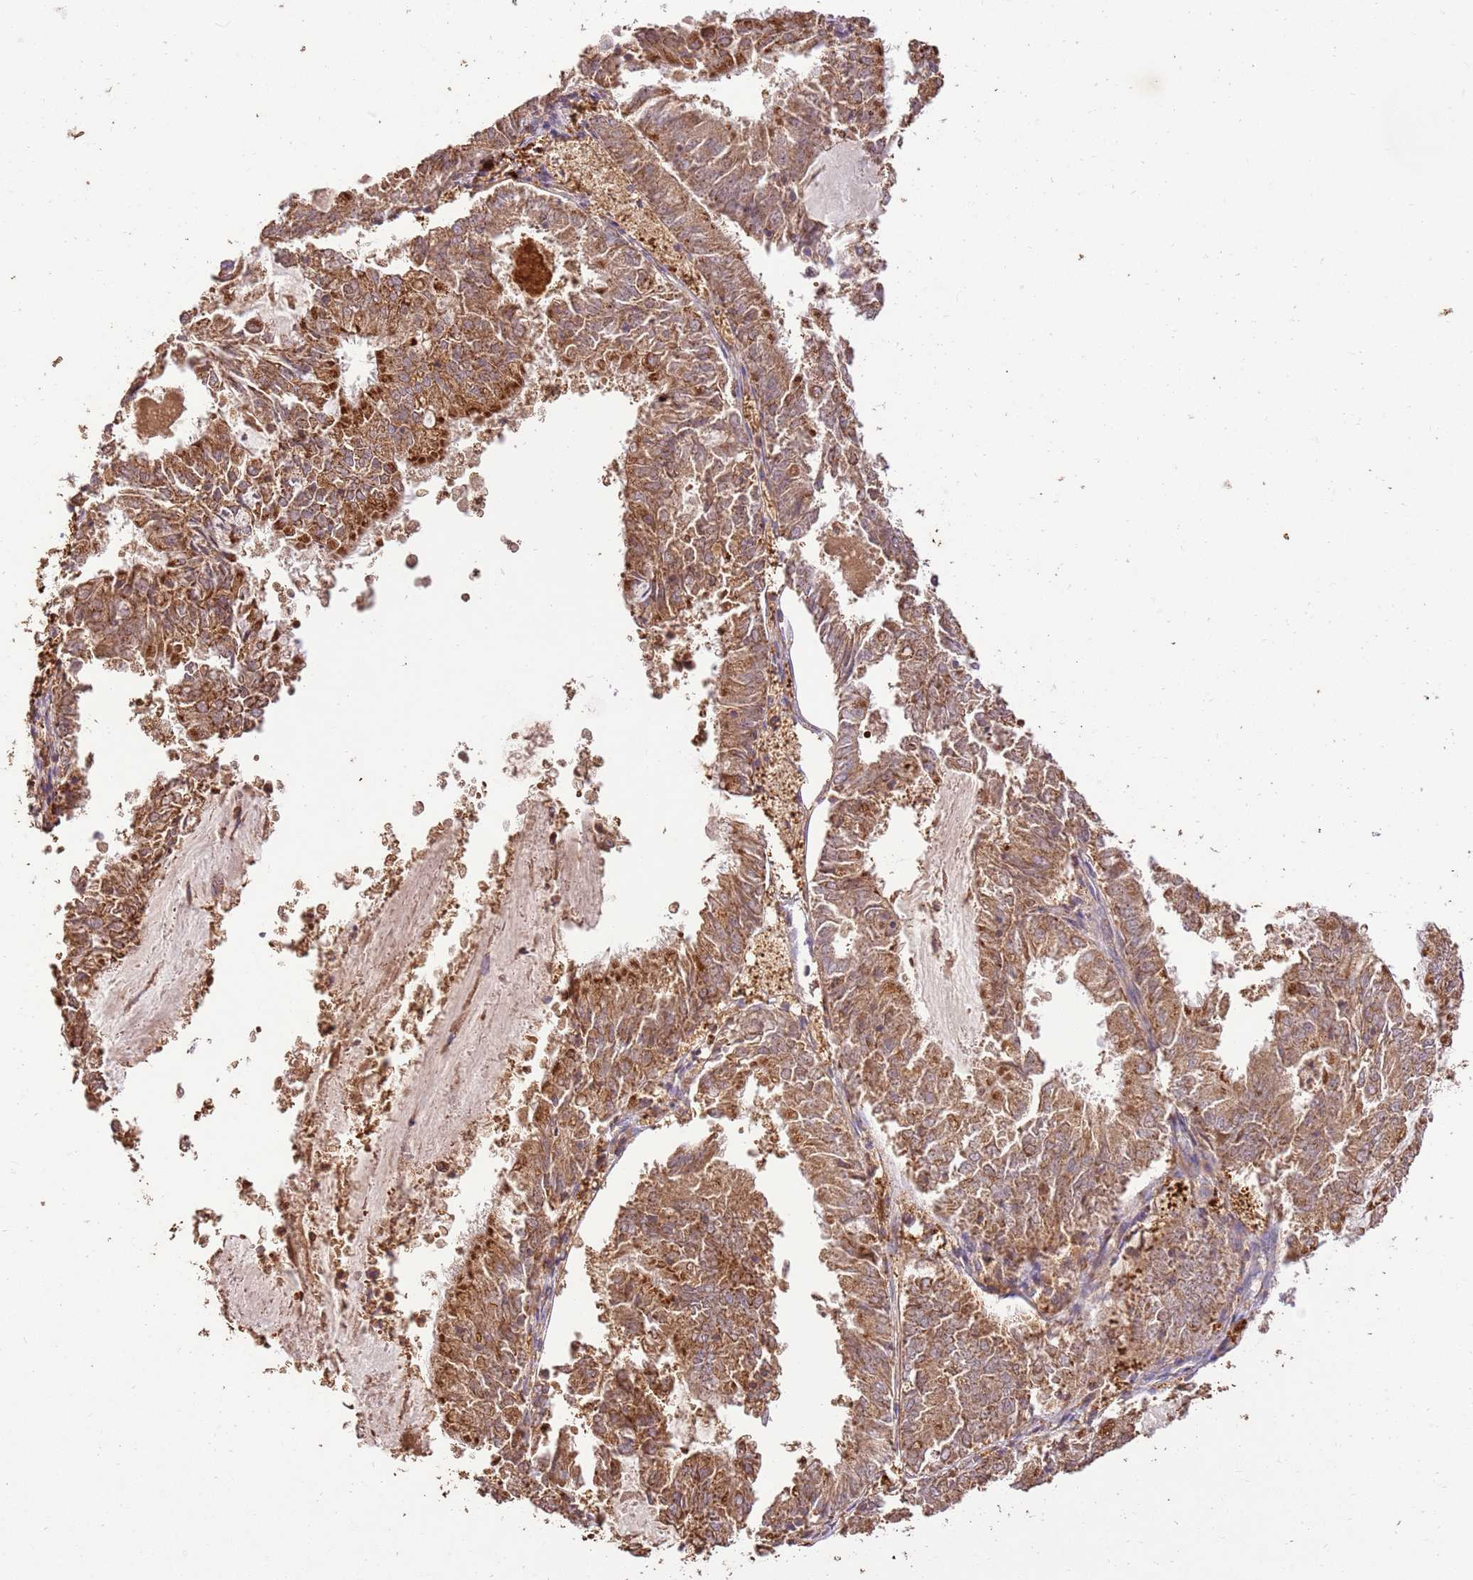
{"staining": {"intensity": "moderate", "quantity": ">75%", "location": "cytoplasmic/membranous"}, "tissue": "endometrial cancer", "cell_type": "Tumor cells", "image_type": "cancer", "snomed": [{"axis": "morphology", "description": "Adenocarcinoma, NOS"}, {"axis": "topography", "description": "Endometrium"}], "caption": "IHC photomicrograph of neoplastic tissue: adenocarcinoma (endometrial) stained using IHC demonstrates medium levels of moderate protein expression localized specifically in the cytoplasmic/membranous of tumor cells, appearing as a cytoplasmic/membranous brown color.", "gene": "LRRC28", "patient": {"sex": "female", "age": 57}}